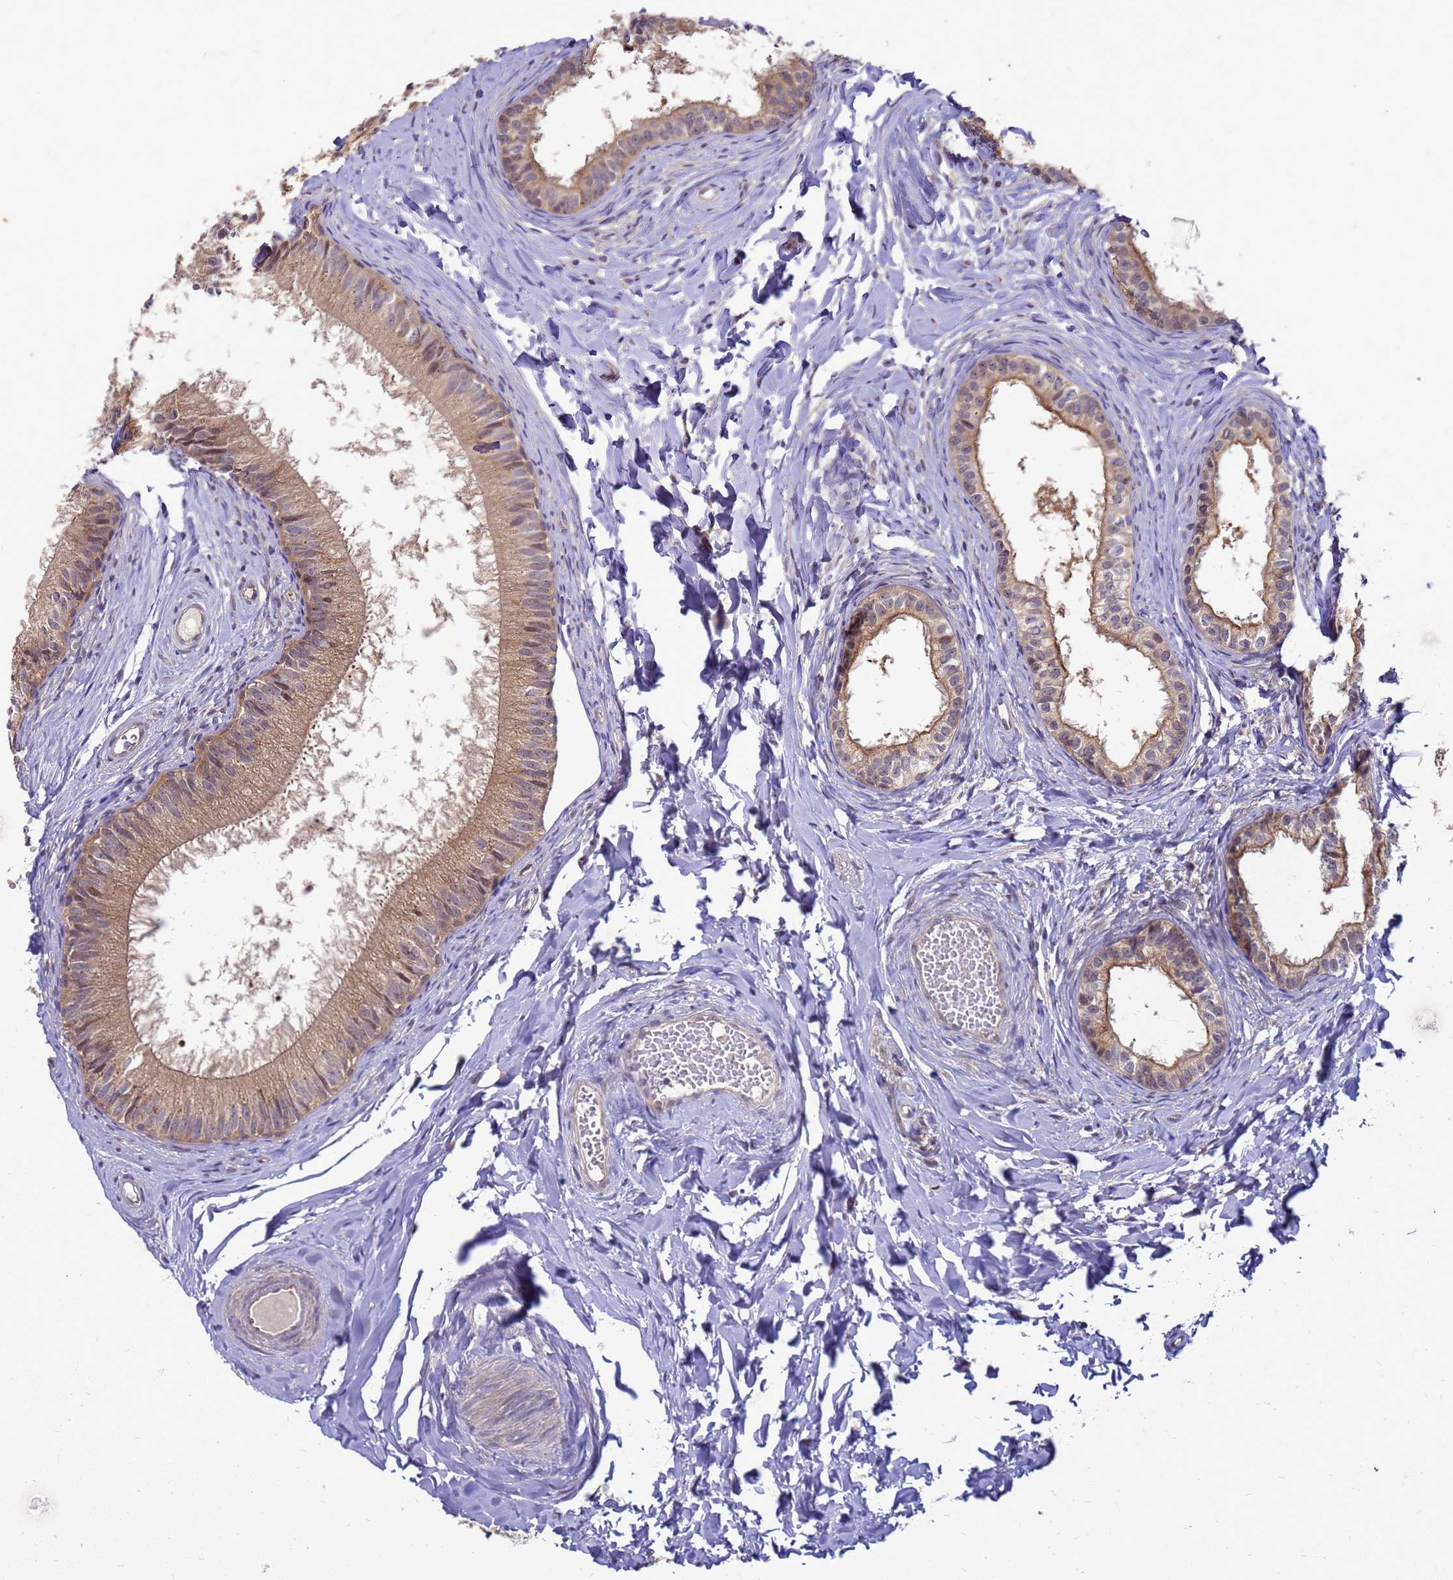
{"staining": {"intensity": "moderate", "quantity": "25%-75%", "location": "cytoplasmic/membranous"}, "tissue": "epididymis", "cell_type": "Glandular cells", "image_type": "normal", "snomed": [{"axis": "morphology", "description": "Normal tissue, NOS"}, {"axis": "topography", "description": "Epididymis"}], "caption": "Benign epididymis was stained to show a protein in brown. There is medium levels of moderate cytoplasmic/membranous staining in approximately 25%-75% of glandular cells. (IHC, brightfield microscopy, high magnification).", "gene": "ENOPH1", "patient": {"sex": "male", "age": 34}}